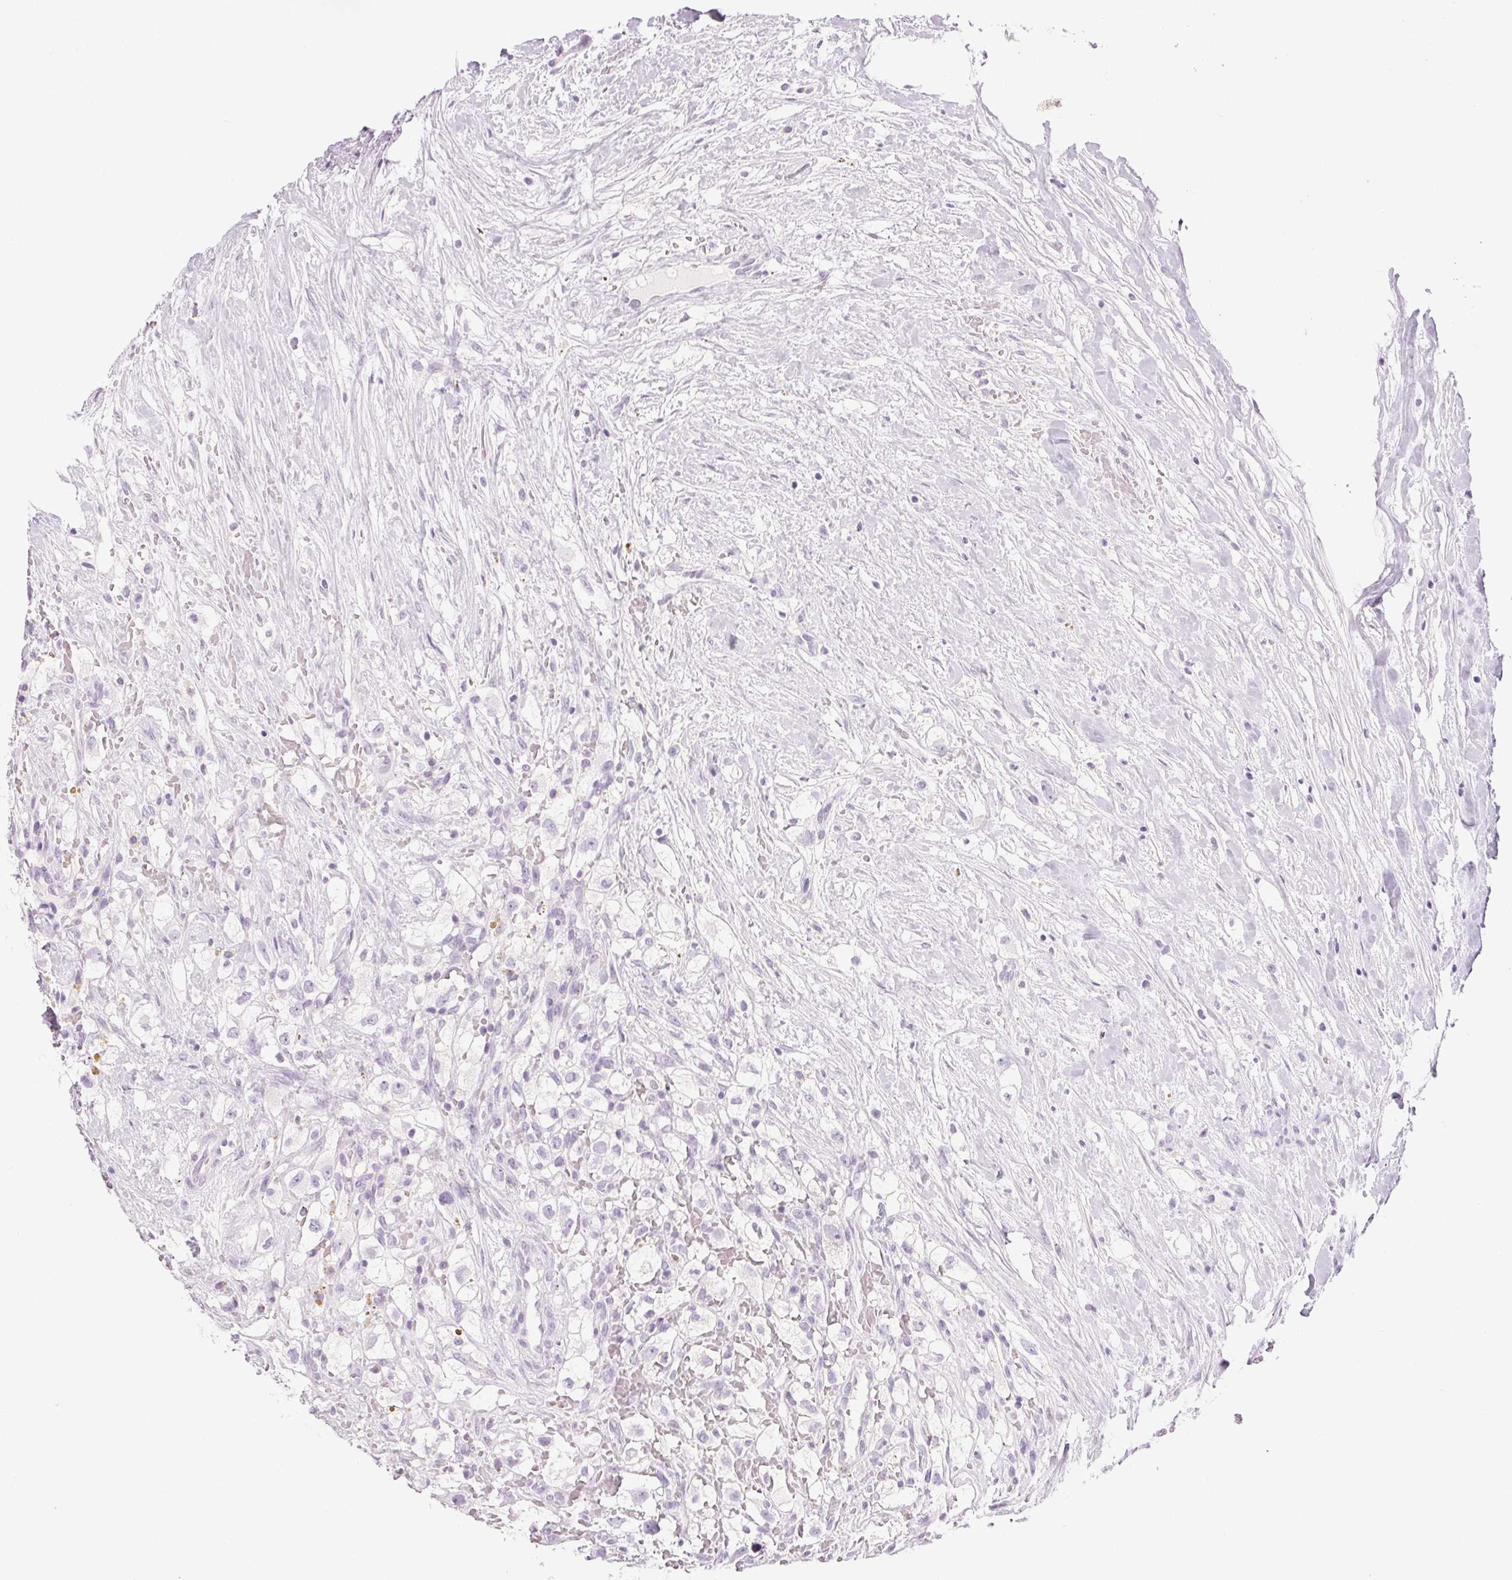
{"staining": {"intensity": "negative", "quantity": "none", "location": "none"}, "tissue": "renal cancer", "cell_type": "Tumor cells", "image_type": "cancer", "snomed": [{"axis": "morphology", "description": "Adenocarcinoma, NOS"}, {"axis": "topography", "description": "Kidney"}], "caption": "Protein analysis of renal cancer exhibits no significant expression in tumor cells.", "gene": "LRP2", "patient": {"sex": "male", "age": 59}}